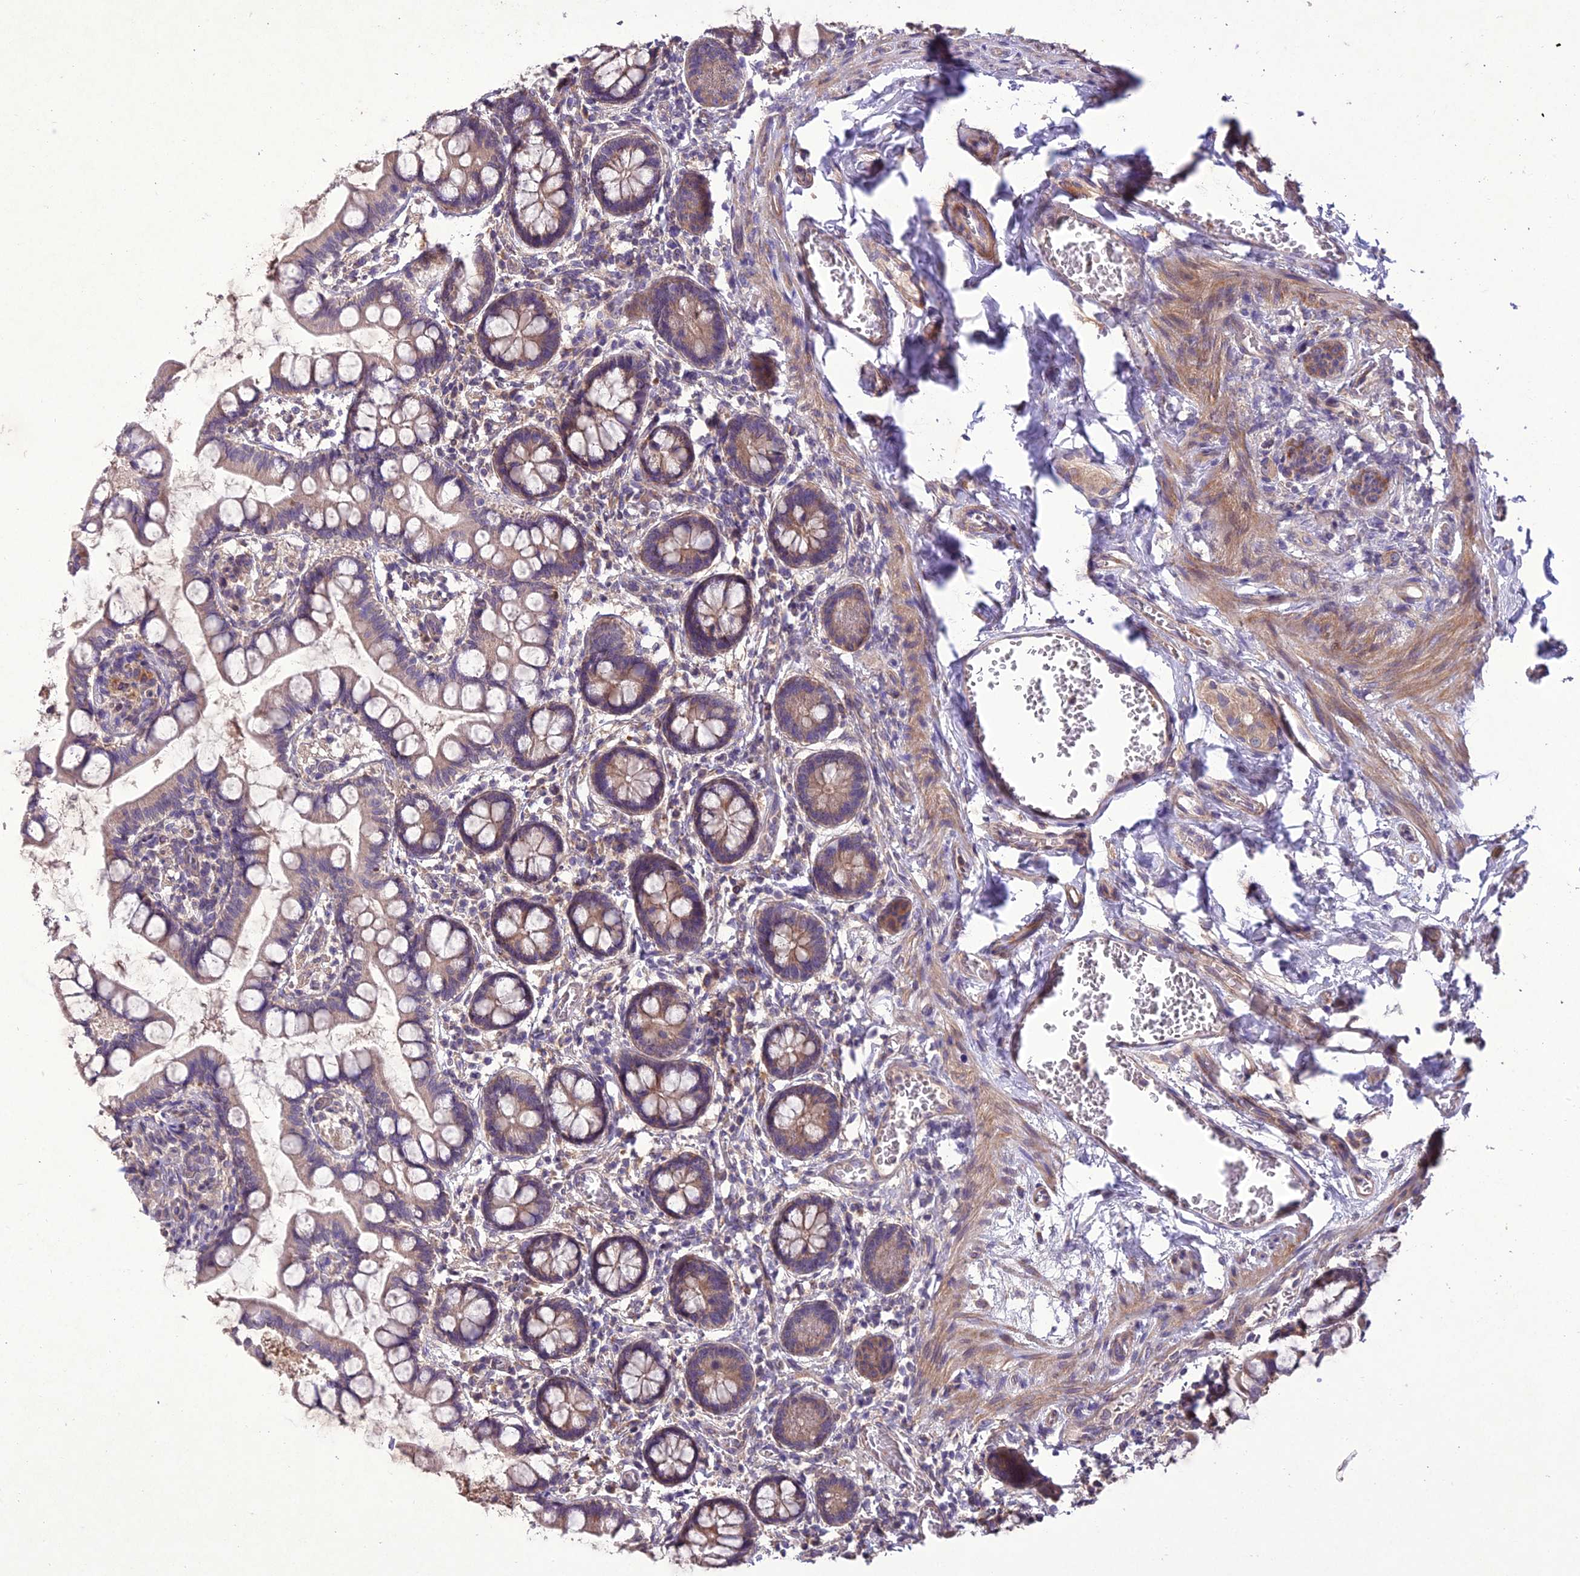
{"staining": {"intensity": "moderate", "quantity": "25%-75%", "location": "cytoplasmic/membranous"}, "tissue": "small intestine", "cell_type": "Glandular cells", "image_type": "normal", "snomed": [{"axis": "morphology", "description": "Normal tissue, NOS"}, {"axis": "topography", "description": "Small intestine"}], "caption": "Approximately 25%-75% of glandular cells in normal human small intestine reveal moderate cytoplasmic/membranous protein staining as visualized by brown immunohistochemical staining.", "gene": "CENPL", "patient": {"sex": "male", "age": 52}}